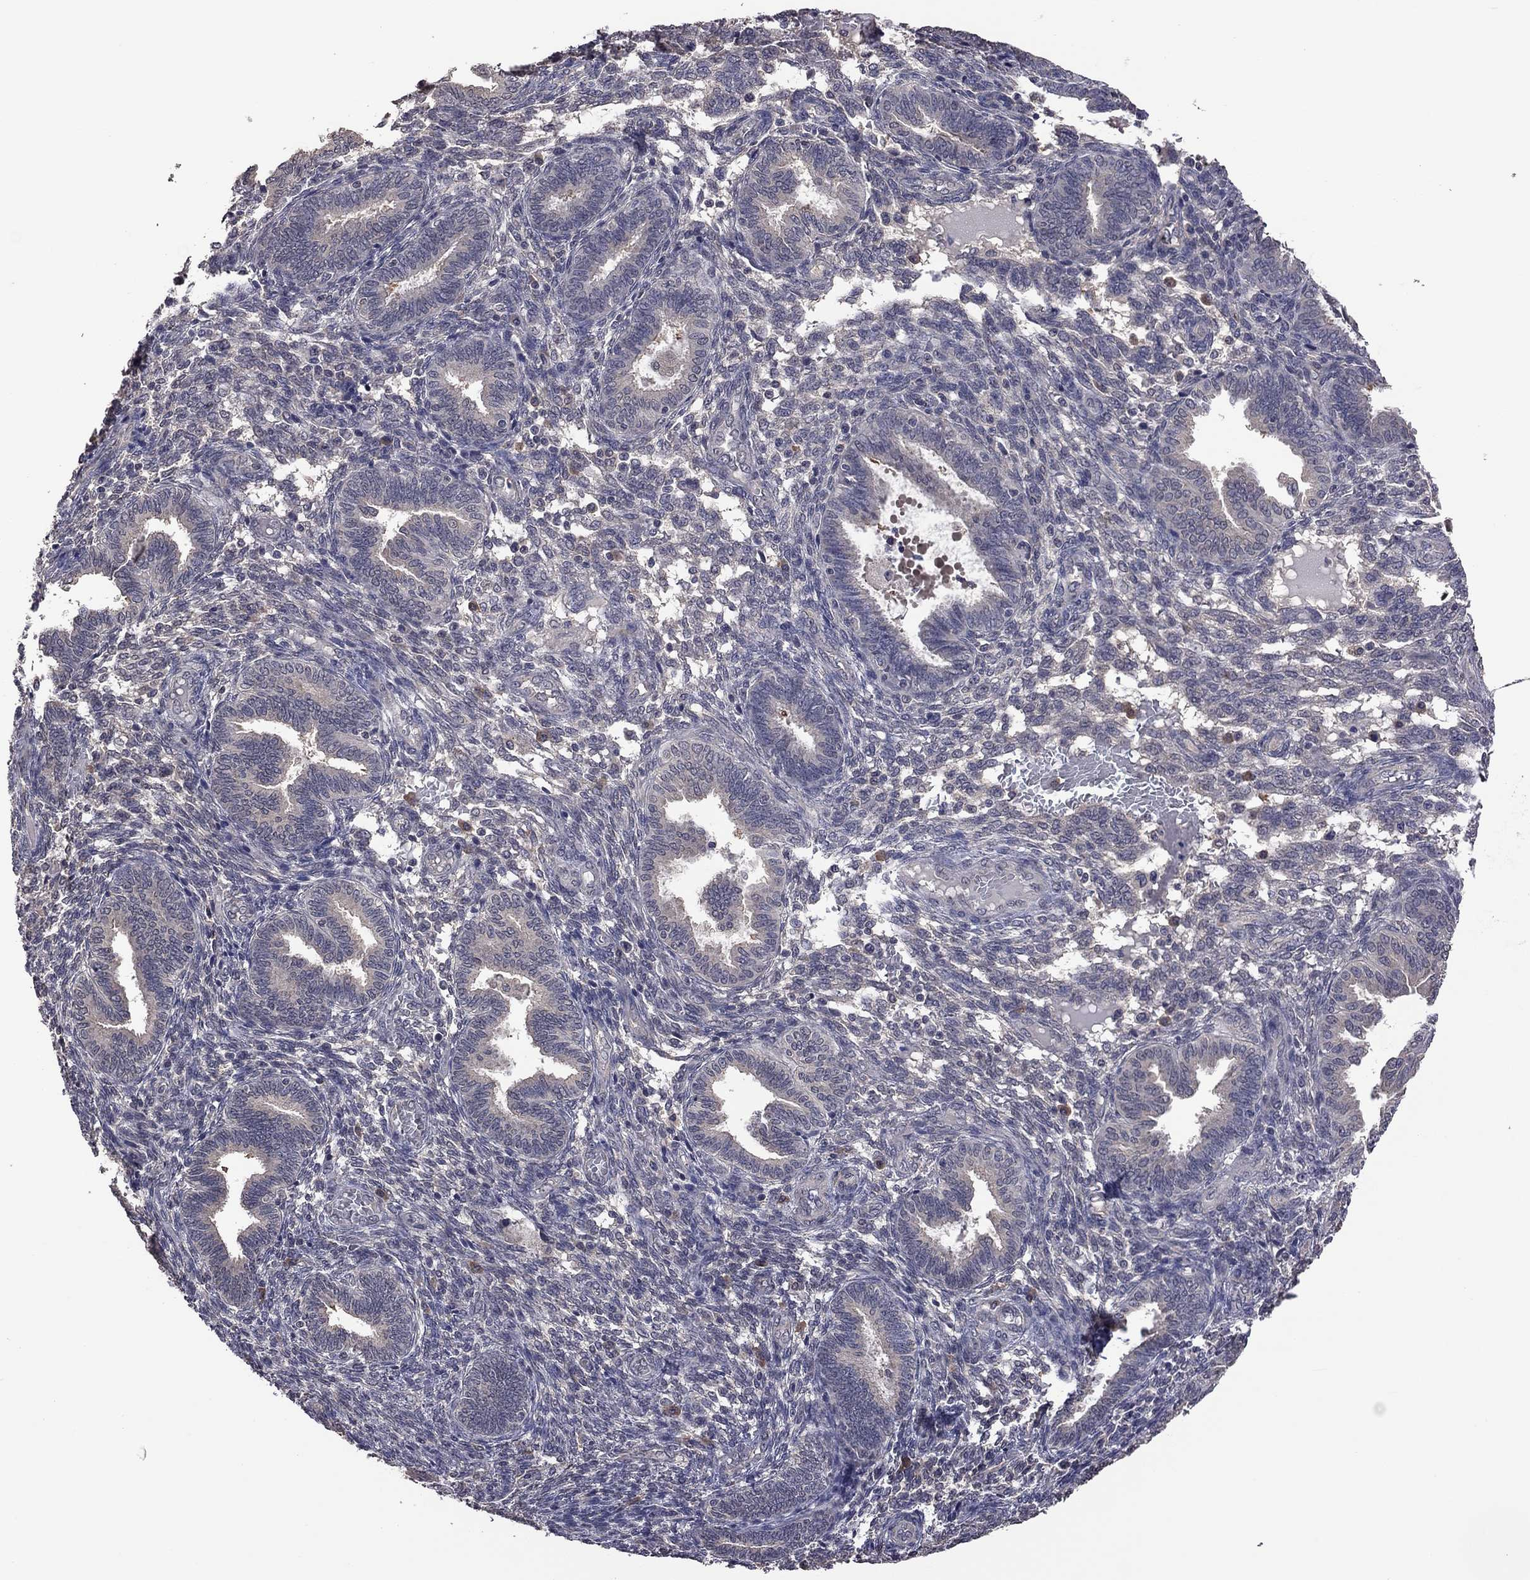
{"staining": {"intensity": "negative", "quantity": "none", "location": "none"}, "tissue": "endometrium", "cell_type": "Cells in endometrial stroma", "image_type": "normal", "snomed": [{"axis": "morphology", "description": "Normal tissue, NOS"}, {"axis": "topography", "description": "Endometrium"}], "caption": "Immunohistochemical staining of unremarkable endometrium reveals no significant staining in cells in endometrial stroma.", "gene": "TSNARE1", "patient": {"sex": "female", "age": 42}}